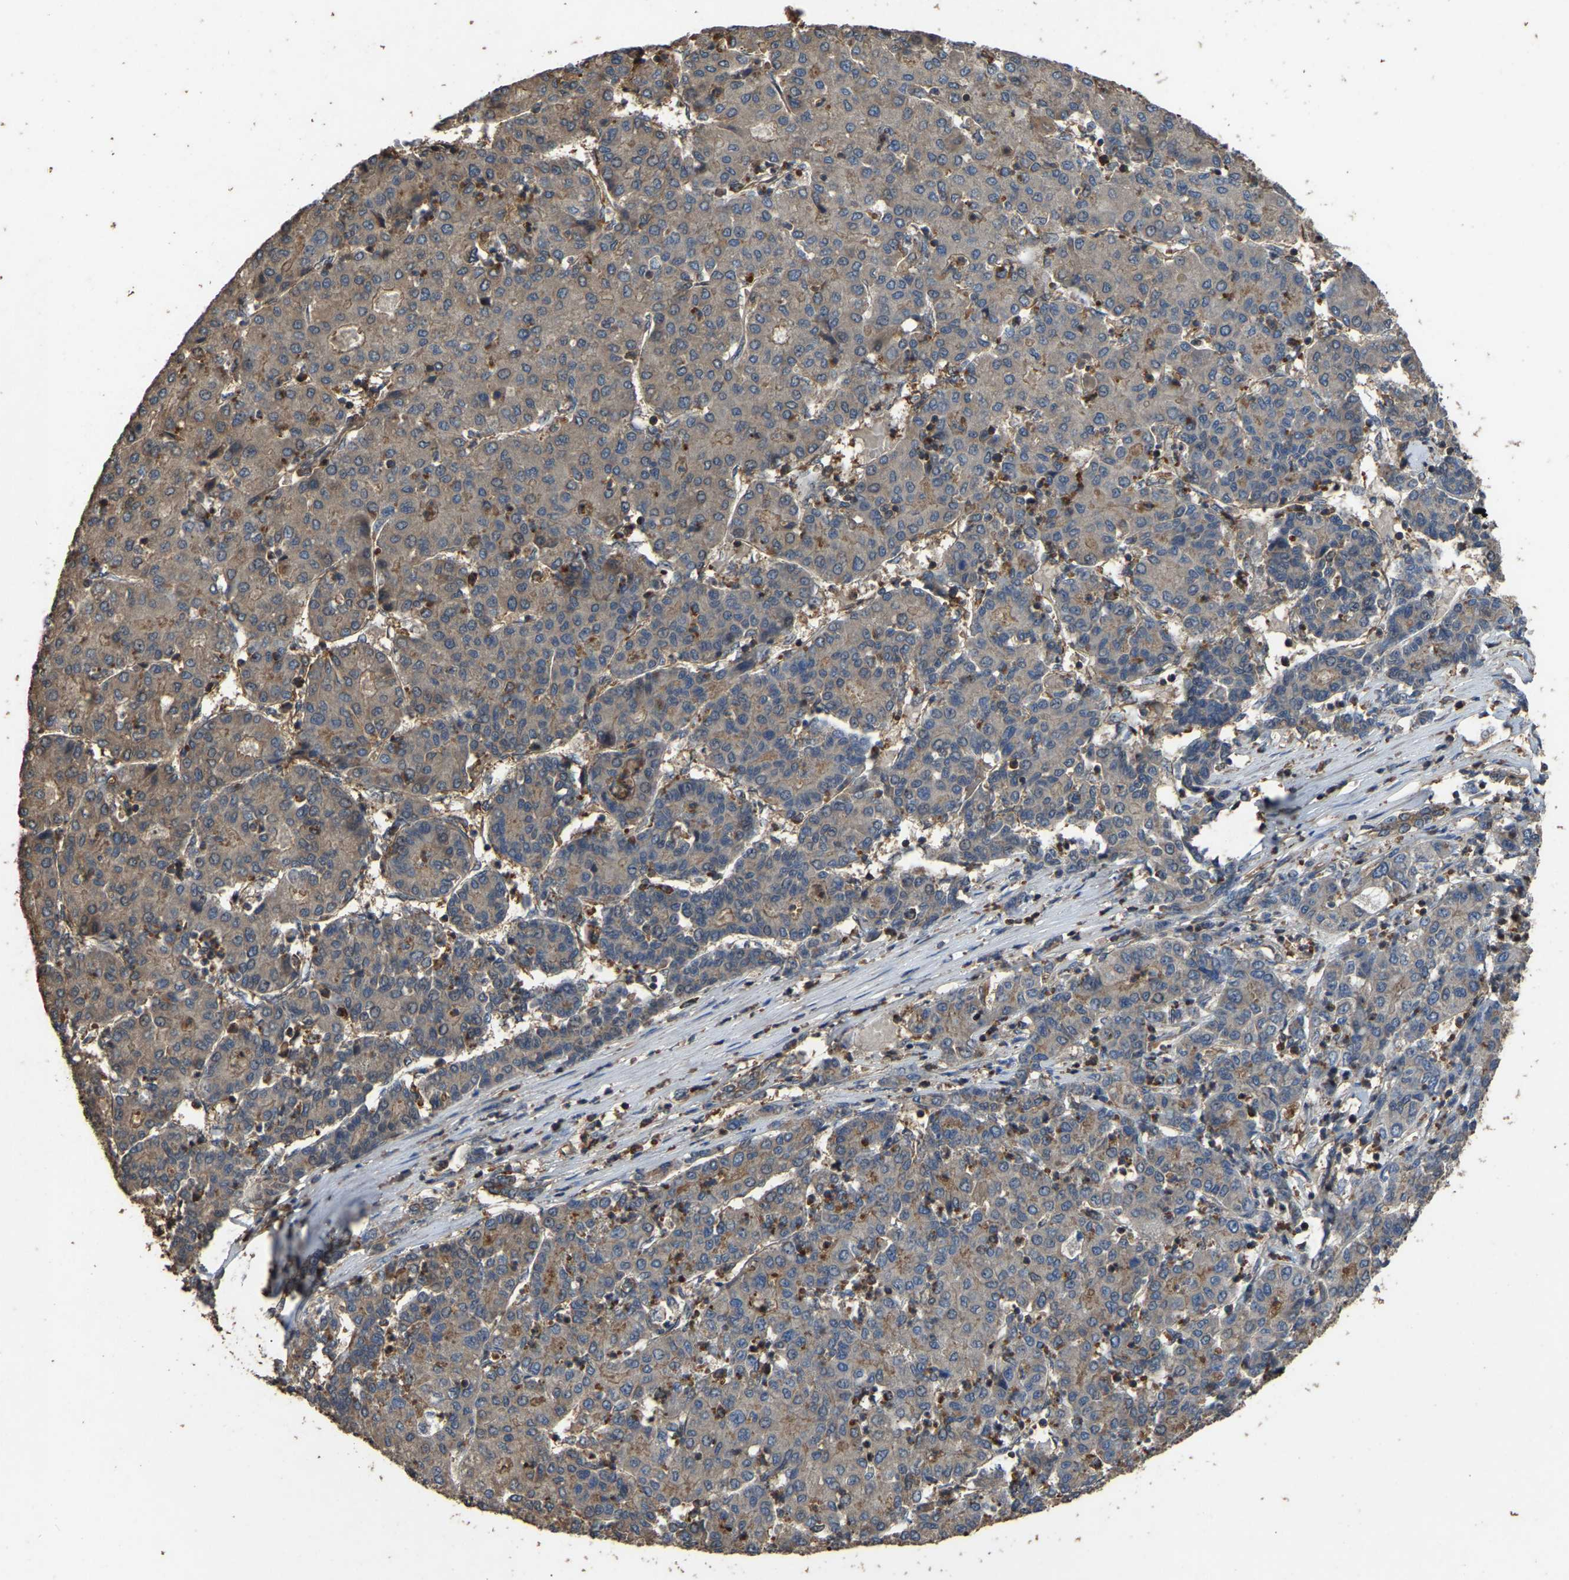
{"staining": {"intensity": "negative", "quantity": "none", "location": "none"}, "tissue": "liver cancer", "cell_type": "Tumor cells", "image_type": "cancer", "snomed": [{"axis": "morphology", "description": "Carcinoma, Hepatocellular, NOS"}, {"axis": "topography", "description": "Liver"}], "caption": "This is a histopathology image of IHC staining of liver cancer (hepatocellular carcinoma), which shows no staining in tumor cells.", "gene": "FHIT", "patient": {"sex": "male", "age": 65}}